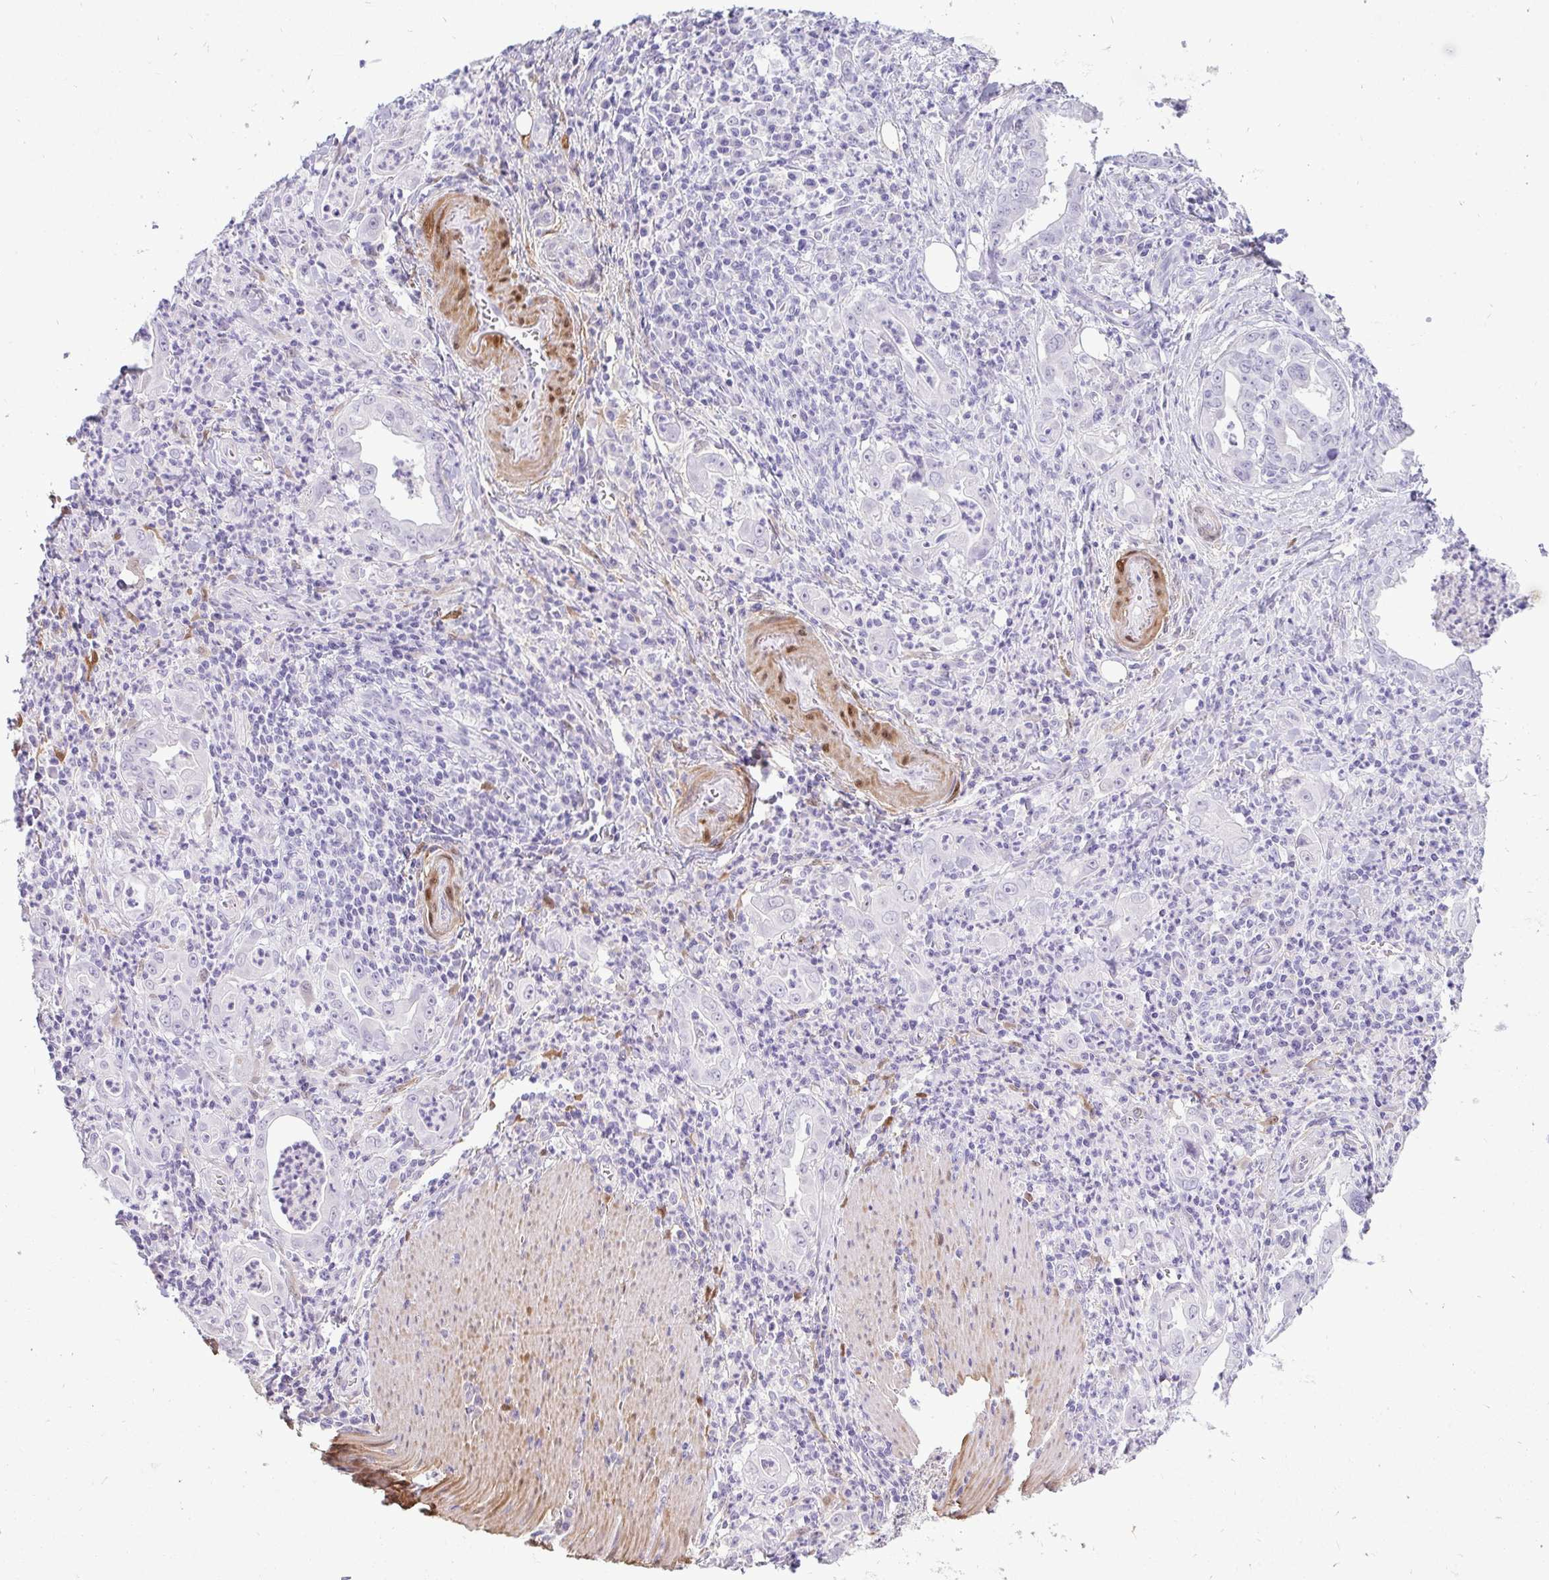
{"staining": {"intensity": "negative", "quantity": "none", "location": "none"}, "tissue": "stomach cancer", "cell_type": "Tumor cells", "image_type": "cancer", "snomed": [{"axis": "morphology", "description": "Adenocarcinoma, NOS"}, {"axis": "topography", "description": "Stomach, upper"}], "caption": "A high-resolution histopathology image shows IHC staining of adenocarcinoma (stomach), which reveals no significant positivity in tumor cells. (DAB immunohistochemistry visualized using brightfield microscopy, high magnification).", "gene": "HSPB6", "patient": {"sex": "female", "age": 79}}